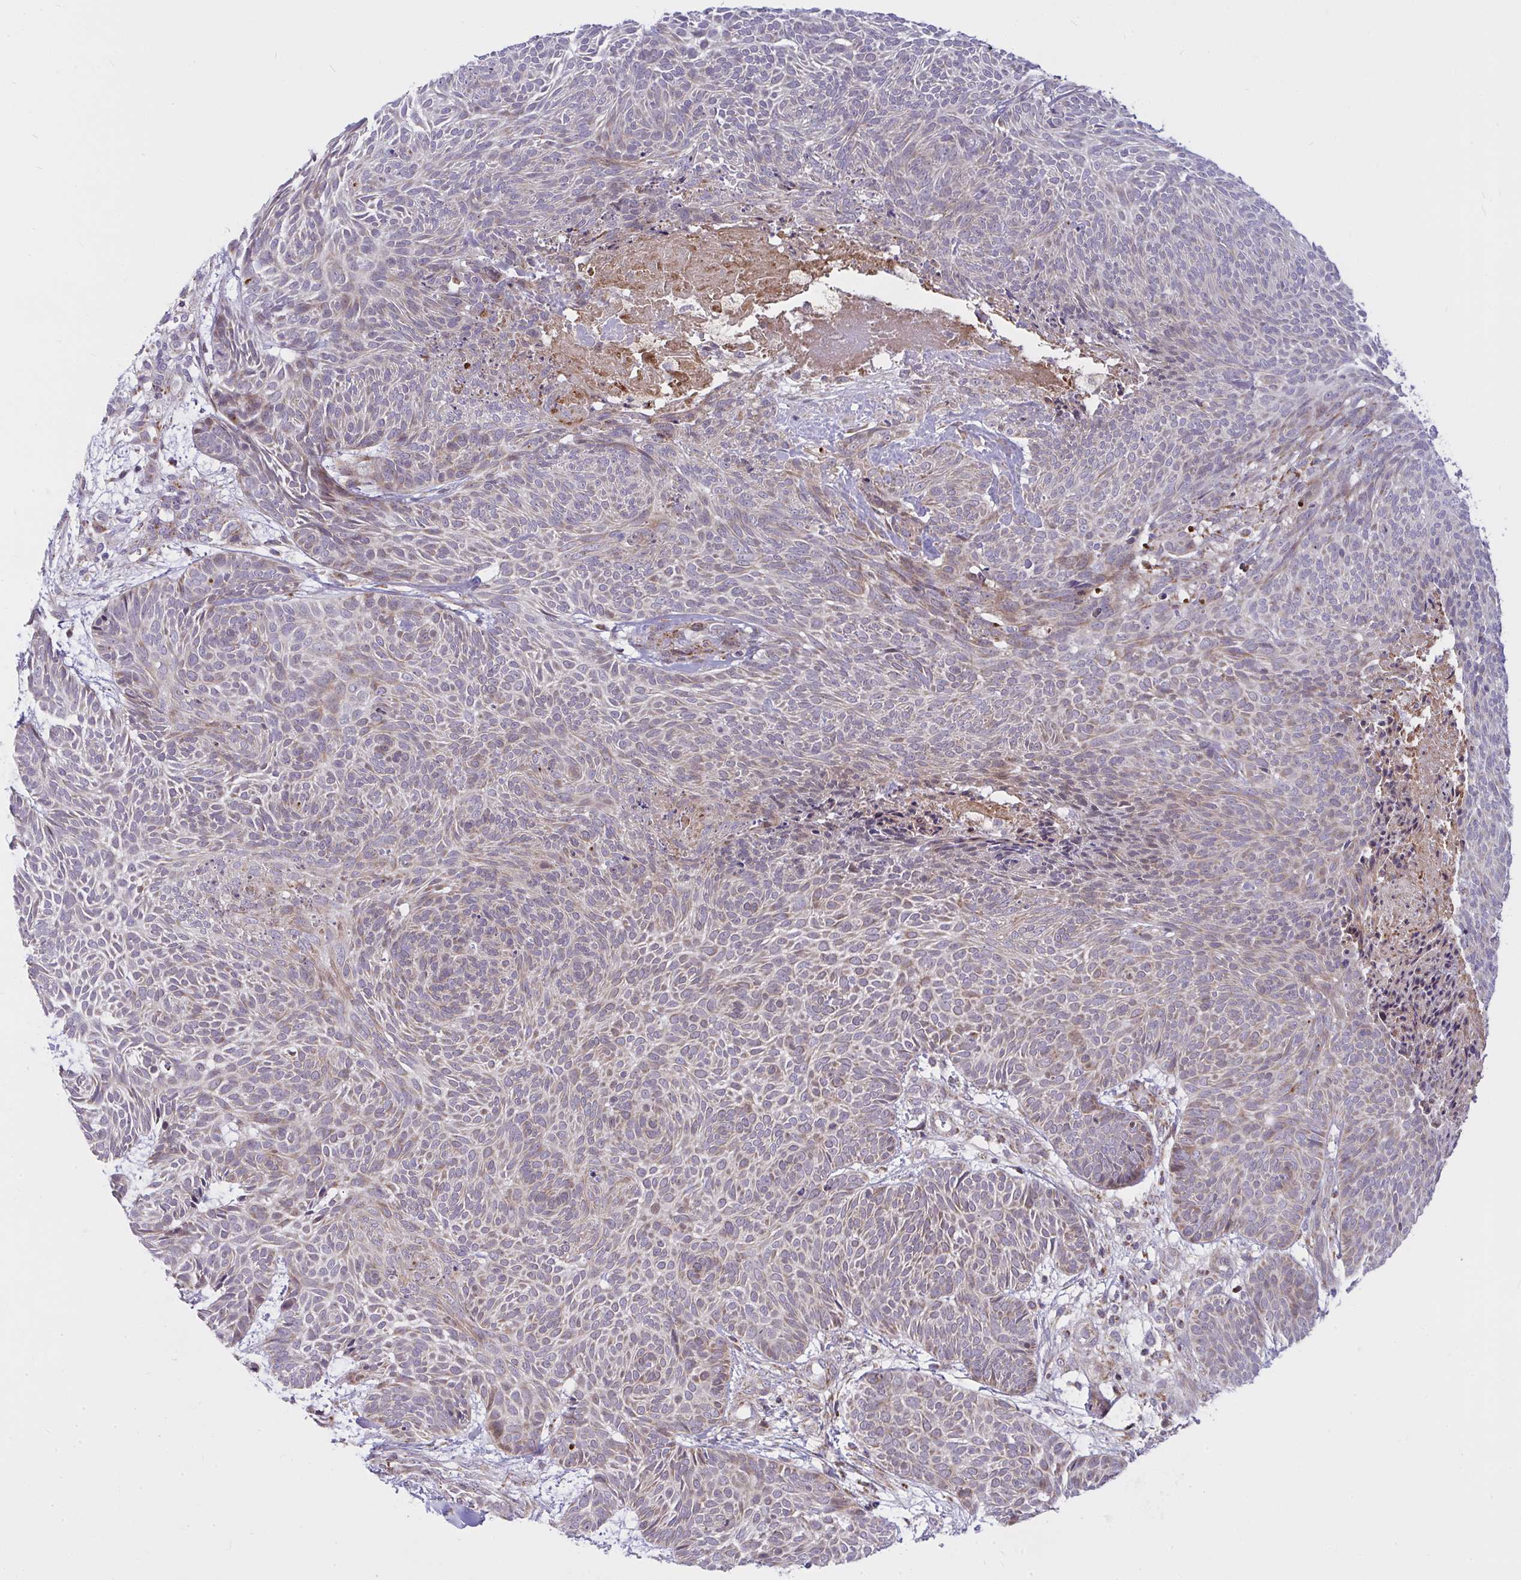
{"staining": {"intensity": "weak", "quantity": "25%-75%", "location": "cytoplasmic/membranous"}, "tissue": "skin cancer", "cell_type": "Tumor cells", "image_type": "cancer", "snomed": [{"axis": "morphology", "description": "Basal cell carcinoma"}, {"axis": "topography", "description": "Skin"}, {"axis": "topography", "description": "Skin of trunk"}], "caption": "High-magnification brightfield microscopy of skin cancer (basal cell carcinoma) stained with DAB (3,3'-diaminobenzidine) (brown) and counterstained with hematoxylin (blue). tumor cells exhibit weak cytoplasmic/membranous staining is seen in about25%-75% of cells.", "gene": "CEP63", "patient": {"sex": "male", "age": 74}}